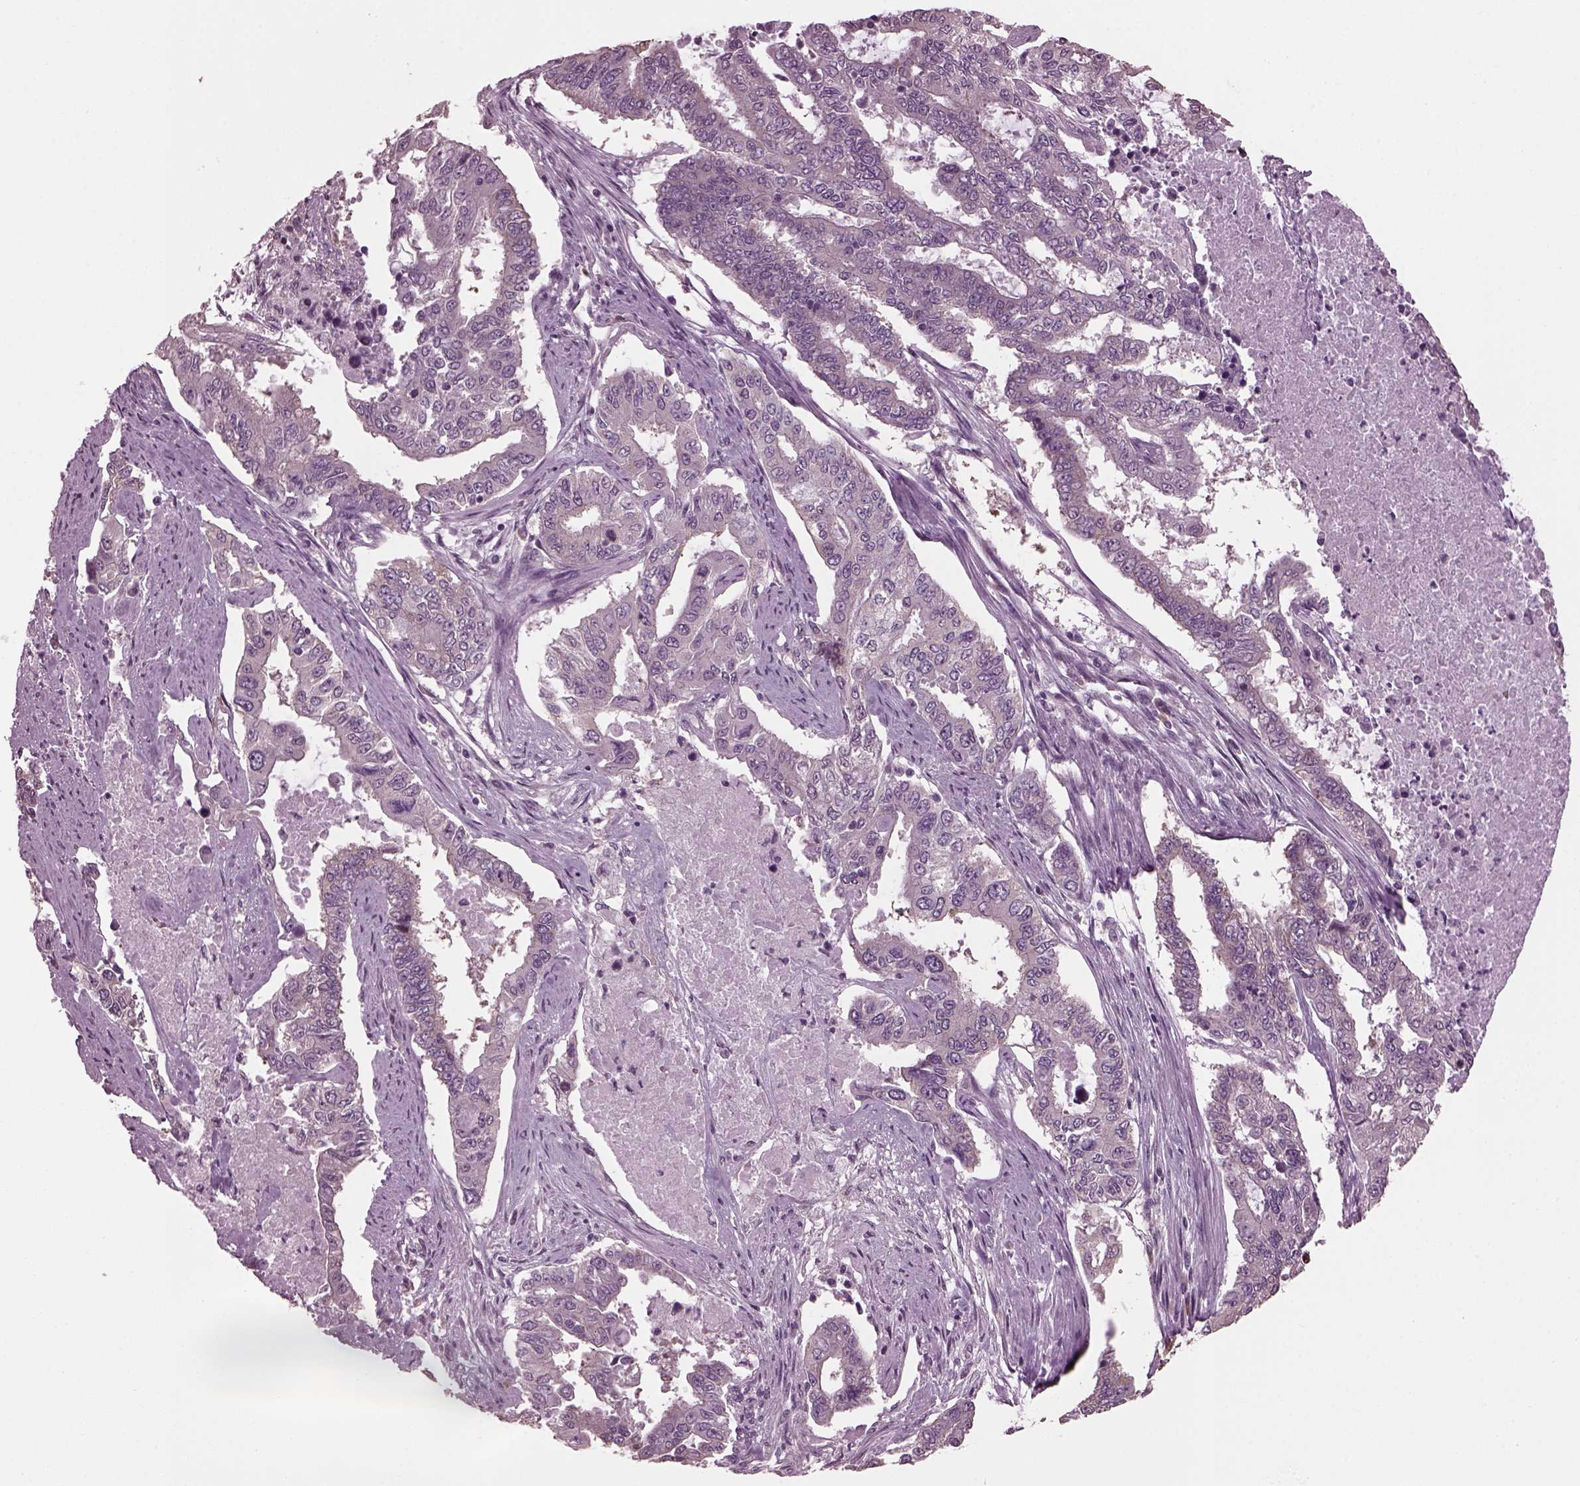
{"staining": {"intensity": "negative", "quantity": "none", "location": "none"}, "tissue": "endometrial cancer", "cell_type": "Tumor cells", "image_type": "cancer", "snomed": [{"axis": "morphology", "description": "Adenocarcinoma, NOS"}, {"axis": "topography", "description": "Uterus"}], "caption": "Endometrial adenocarcinoma was stained to show a protein in brown. There is no significant expression in tumor cells.", "gene": "CABP5", "patient": {"sex": "female", "age": 59}}